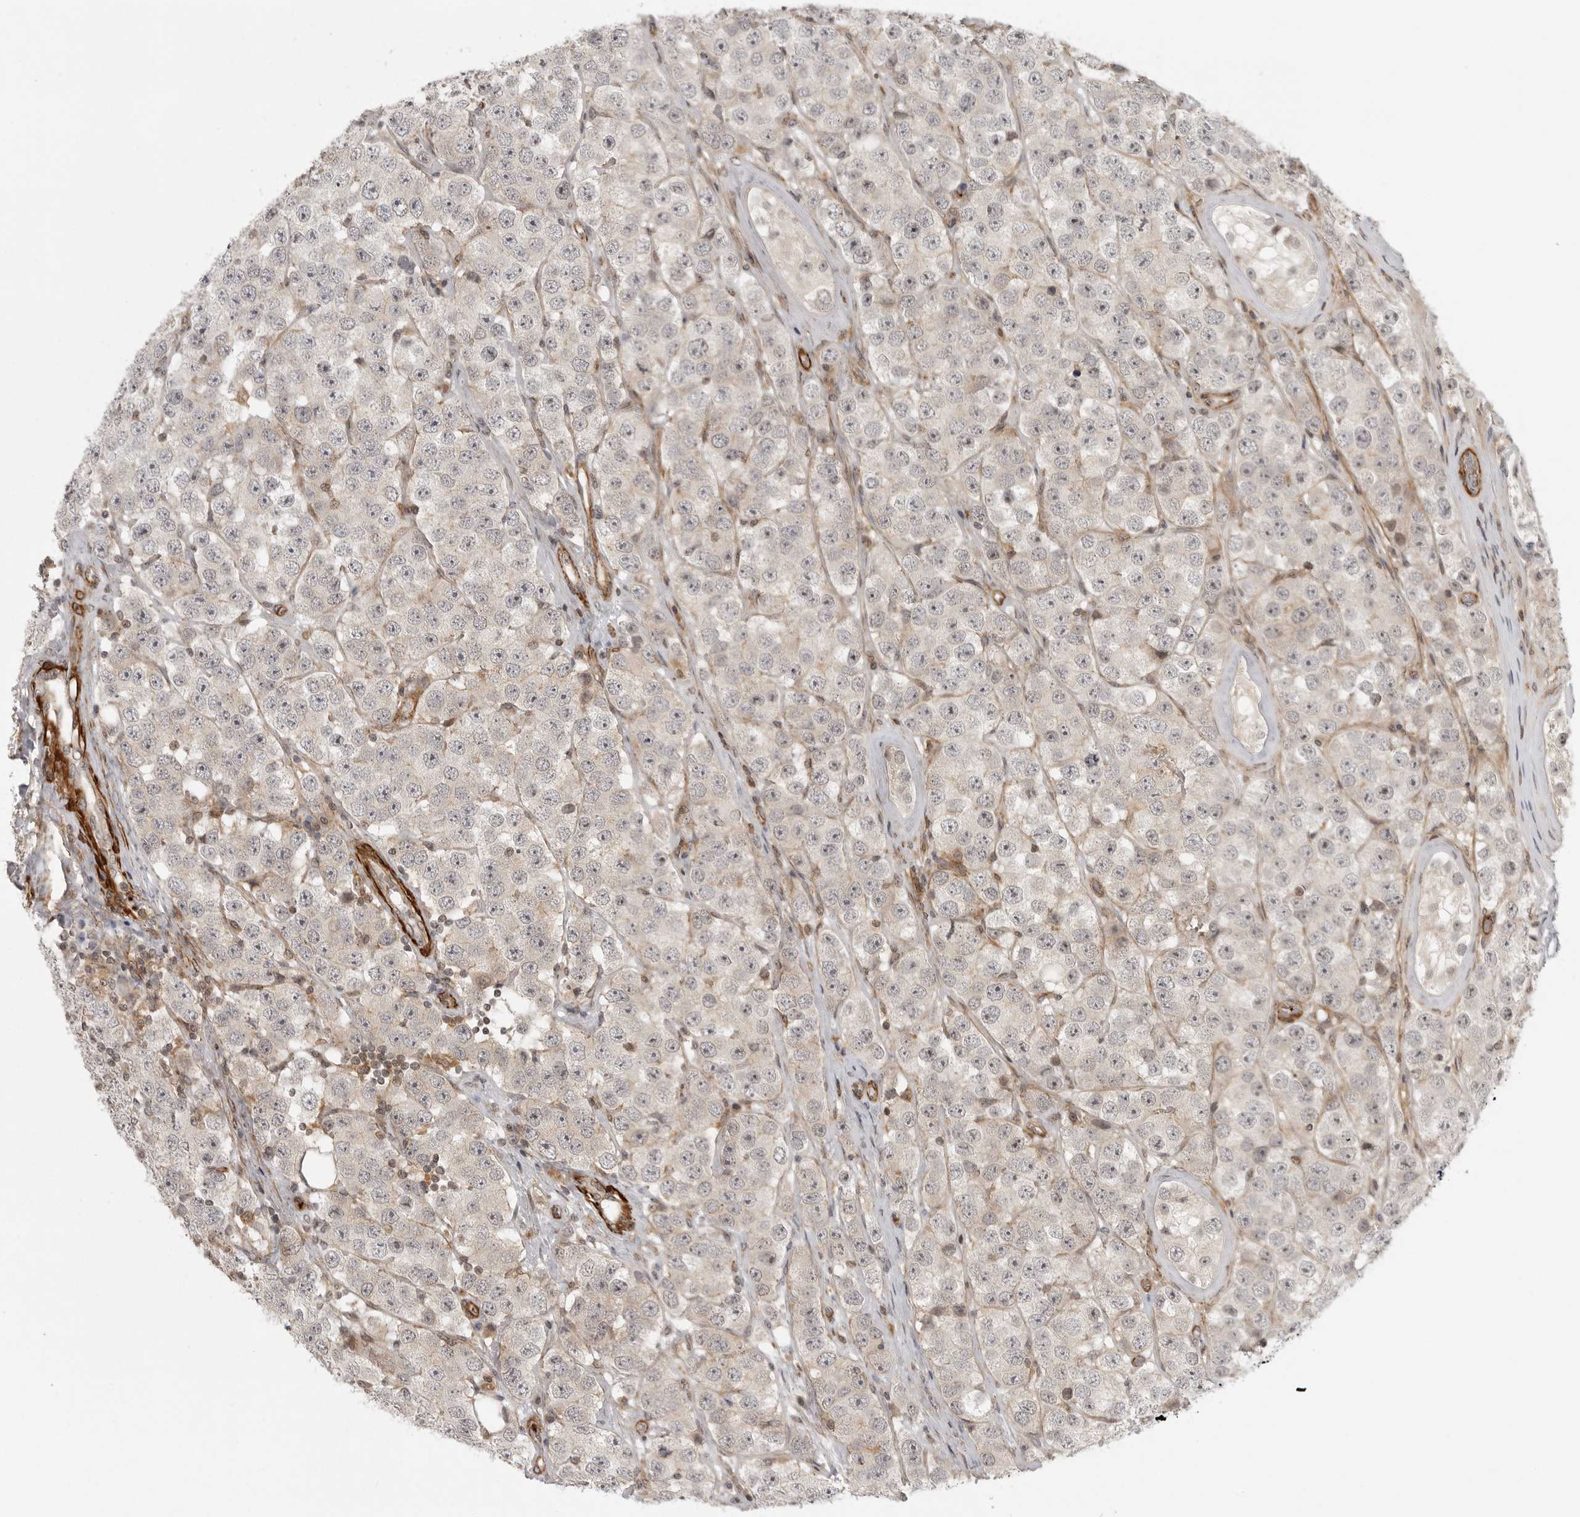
{"staining": {"intensity": "weak", "quantity": "<25%", "location": "nuclear"}, "tissue": "testis cancer", "cell_type": "Tumor cells", "image_type": "cancer", "snomed": [{"axis": "morphology", "description": "Seminoma, NOS"}, {"axis": "topography", "description": "Testis"}], "caption": "A histopathology image of seminoma (testis) stained for a protein displays no brown staining in tumor cells.", "gene": "TUT4", "patient": {"sex": "male", "age": 28}}